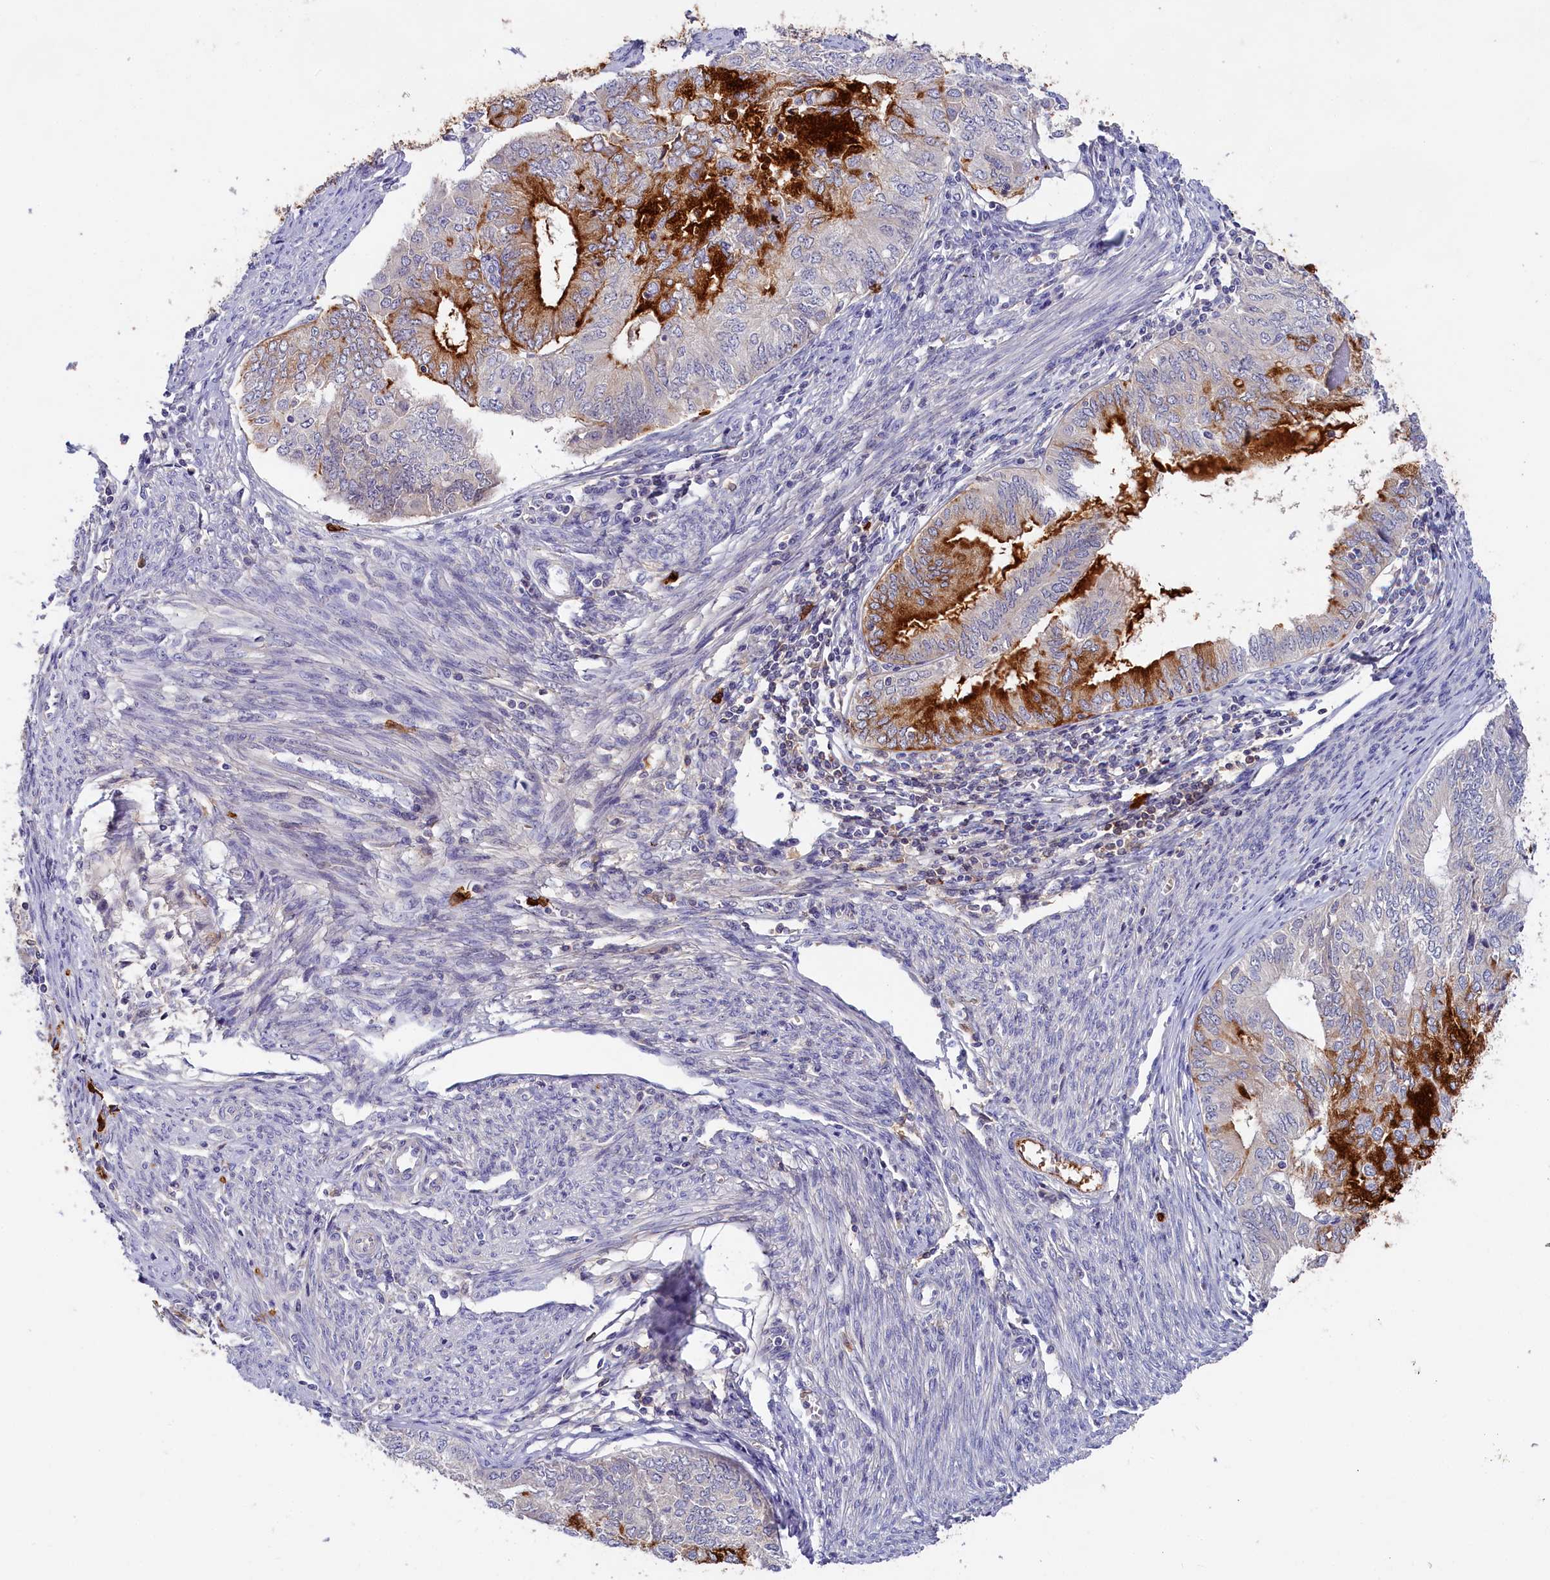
{"staining": {"intensity": "strong", "quantity": "<25%", "location": "cytoplasmic/membranous"}, "tissue": "endometrial cancer", "cell_type": "Tumor cells", "image_type": "cancer", "snomed": [{"axis": "morphology", "description": "Adenocarcinoma, NOS"}, {"axis": "topography", "description": "Endometrium"}], "caption": "Tumor cells exhibit medium levels of strong cytoplasmic/membranous expression in approximately <25% of cells in endometrial adenocarcinoma.", "gene": "ADGRD1", "patient": {"sex": "female", "age": 68}}